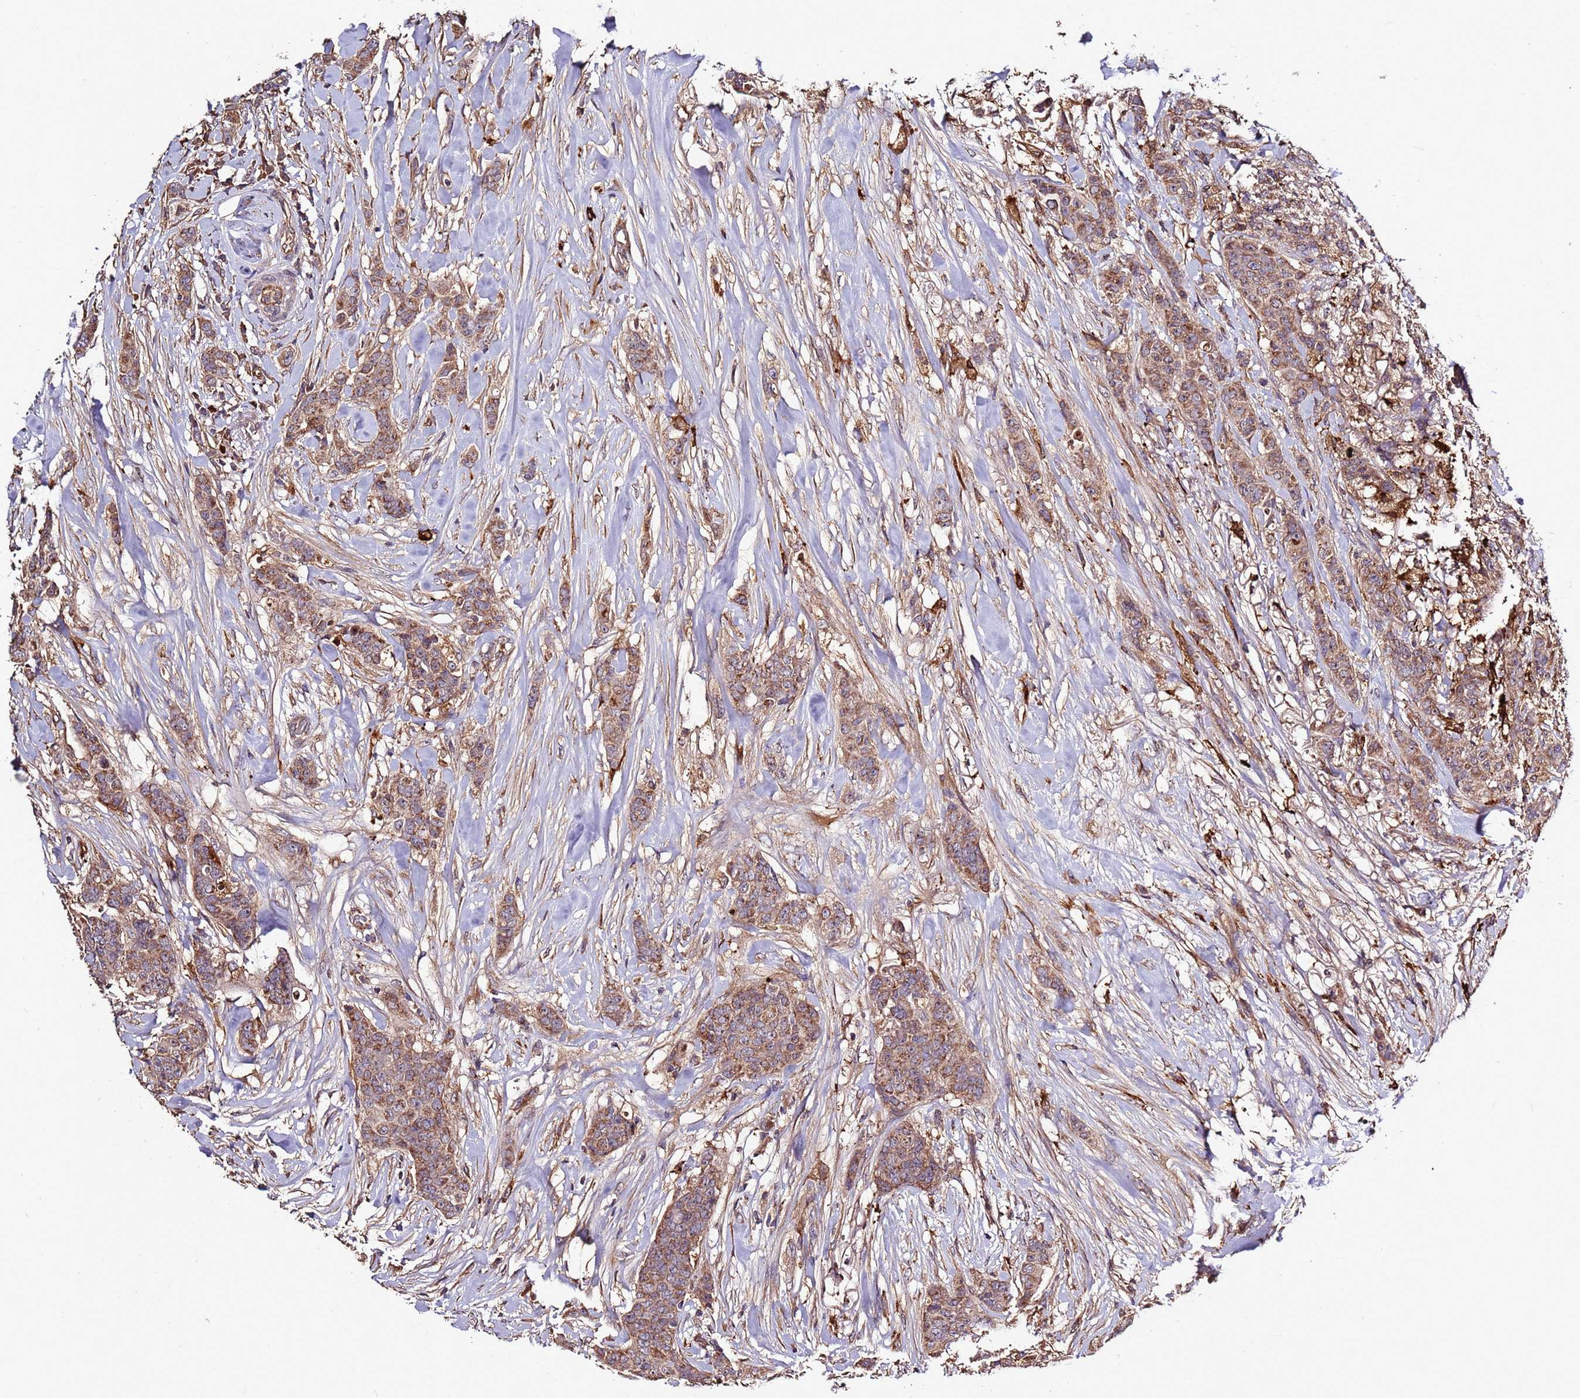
{"staining": {"intensity": "moderate", "quantity": ">75%", "location": "cytoplasmic/membranous"}, "tissue": "breast cancer", "cell_type": "Tumor cells", "image_type": "cancer", "snomed": [{"axis": "morphology", "description": "Duct carcinoma"}, {"axis": "topography", "description": "Breast"}], "caption": "Moderate cytoplasmic/membranous protein staining is identified in about >75% of tumor cells in intraductal carcinoma (breast).", "gene": "RPS15A", "patient": {"sex": "female", "age": 40}}